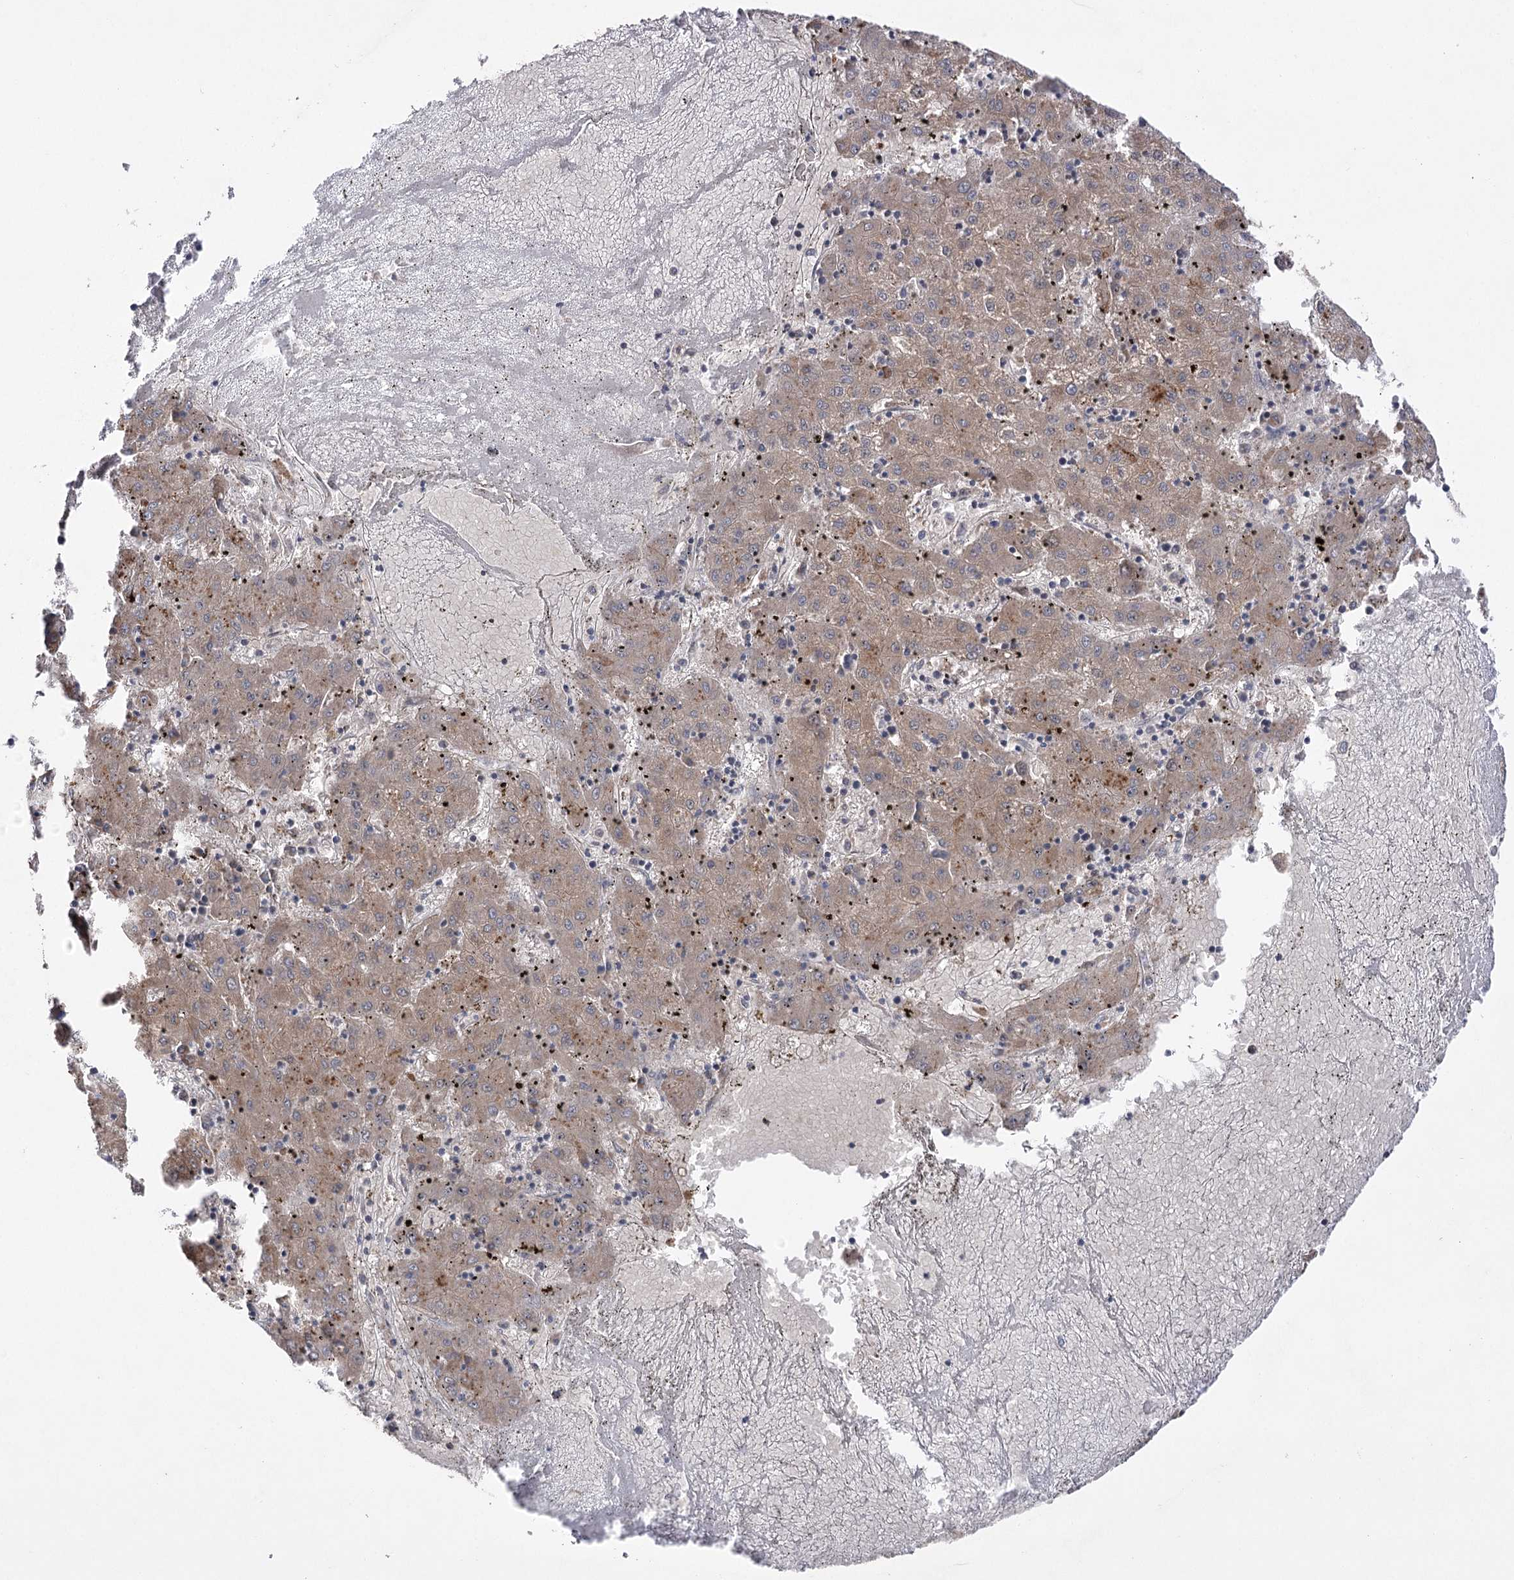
{"staining": {"intensity": "moderate", "quantity": ">75%", "location": "cytoplasmic/membranous"}, "tissue": "liver cancer", "cell_type": "Tumor cells", "image_type": "cancer", "snomed": [{"axis": "morphology", "description": "Carcinoma, Hepatocellular, NOS"}, {"axis": "topography", "description": "Liver"}], "caption": "Protein analysis of liver hepatocellular carcinoma tissue exhibits moderate cytoplasmic/membranous expression in approximately >75% of tumor cells.", "gene": "BCR", "patient": {"sex": "male", "age": 72}}